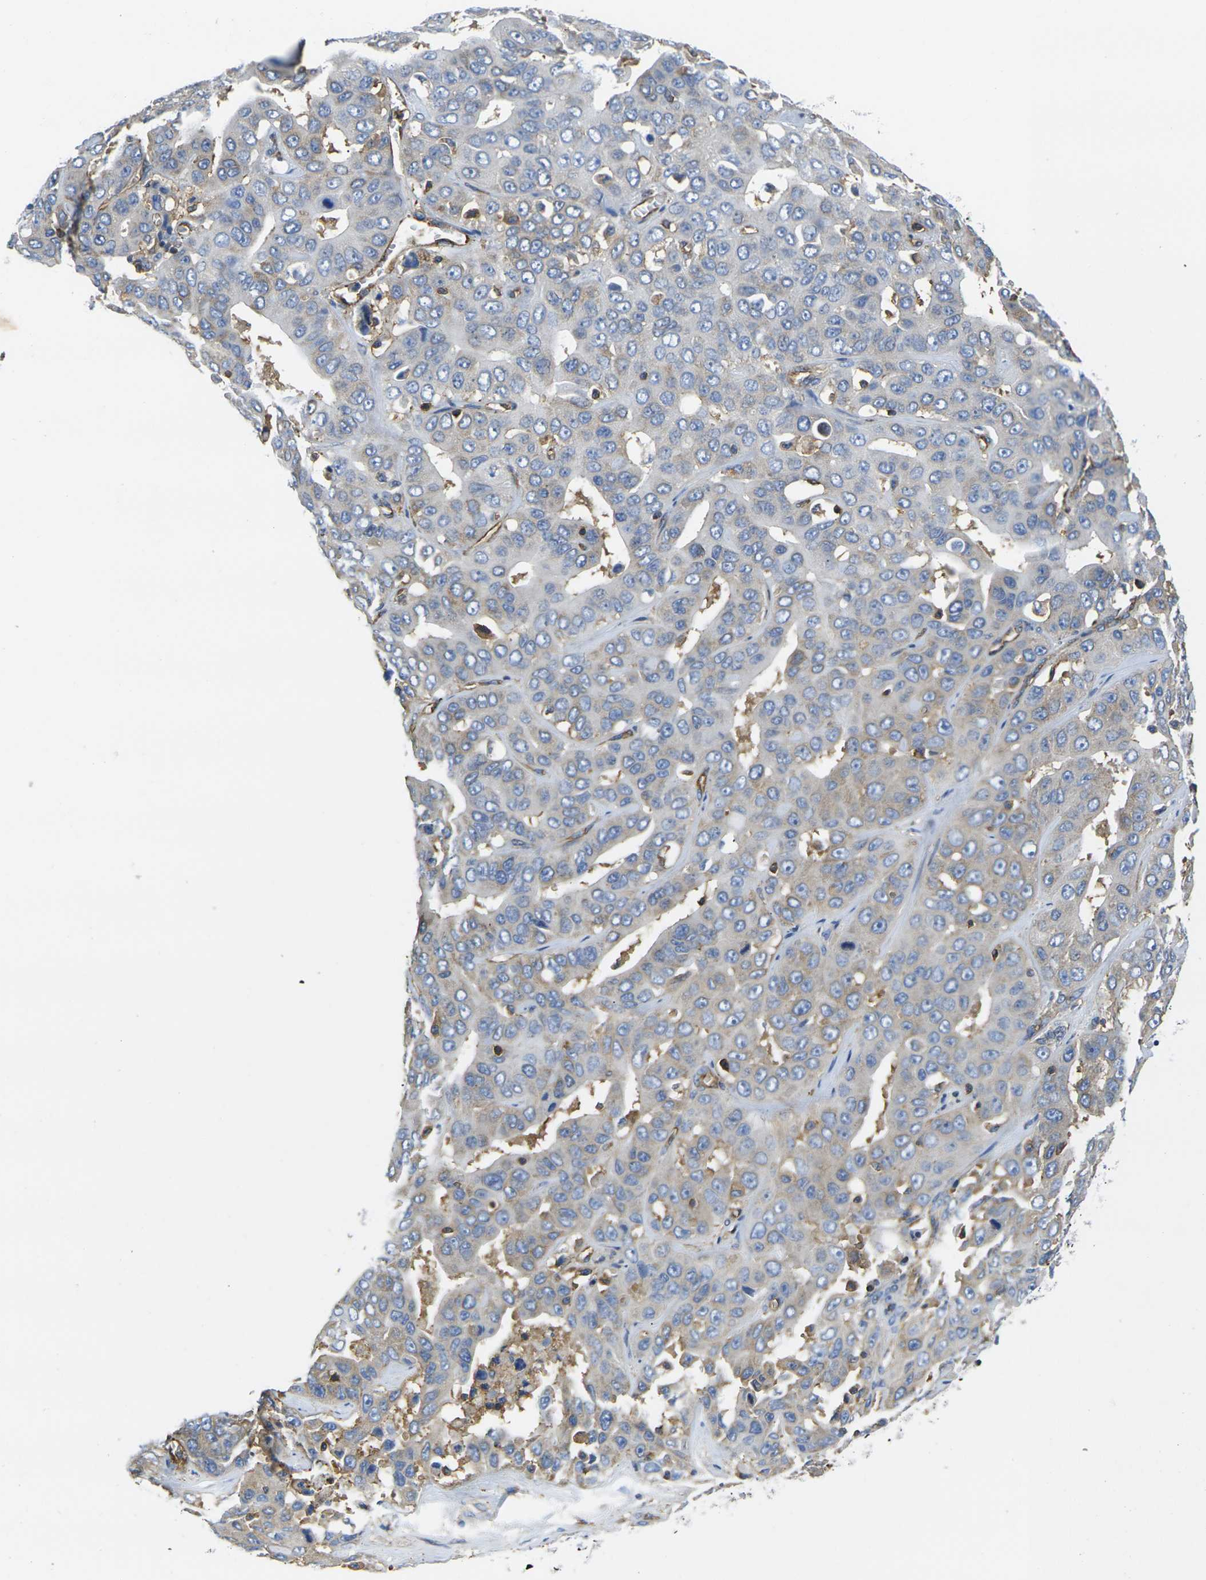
{"staining": {"intensity": "weak", "quantity": "25%-75%", "location": "cytoplasmic/membranous"}, "tissue": "liver cancer", "cell_type": "Tumor cells", "image_type": "cancer", "snomed": [{"axis": "morphology", "description": "Cholangiocarcinoma"}, {"axis": "topography", "description": "Liver"}], "caption": "Immunohistochemical staining of human liver cholangiocarcinoma displays low levels of weak cytoplasmic/membranous expression in about 25%-75% of tumor cells.", "gene": "FAM110D", "patient": {"sex": "female", "age": 52}}